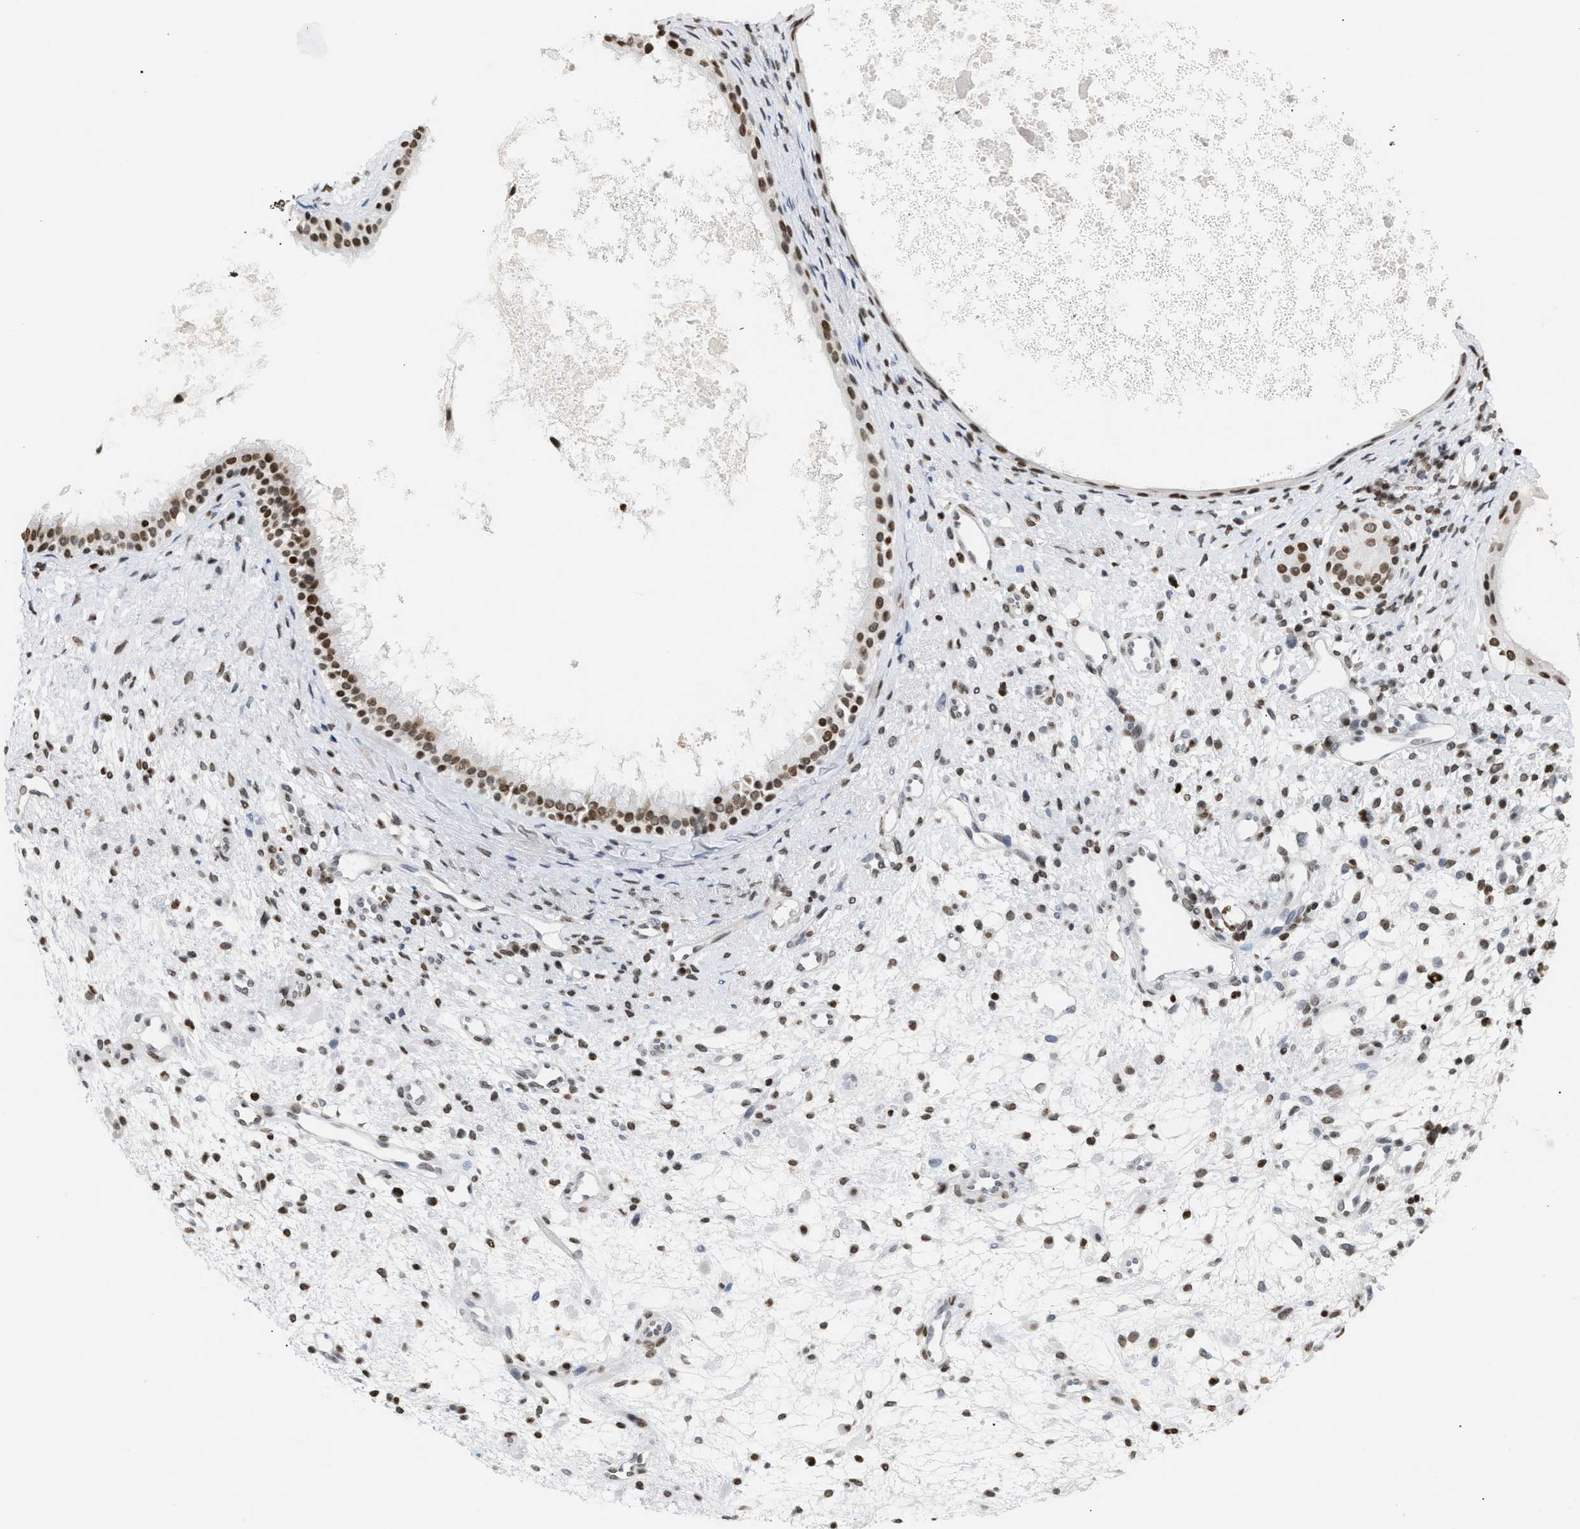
{"staining": {"intensity": "moderate", "quantity": ">75%", "location": "nuclear"}, "tissue": "nasopharynx", "cell_type": "Respiratory epithelial cells", "image_type": "normal", "snomed": [{"axis": "morphology", "description": "Normal tissue, NOS"}, {"axis": "topography", "description": "Nasopharynx"}], "caption": "Unremarkable nasopharynx displays moderate nuclear expression in approximately >75% of respiratory epithelial cells (IHC, brightfield microscopy, high magnification)..", "gene": "HMGN2", "patient": {"sex": "male", "age": 22}}